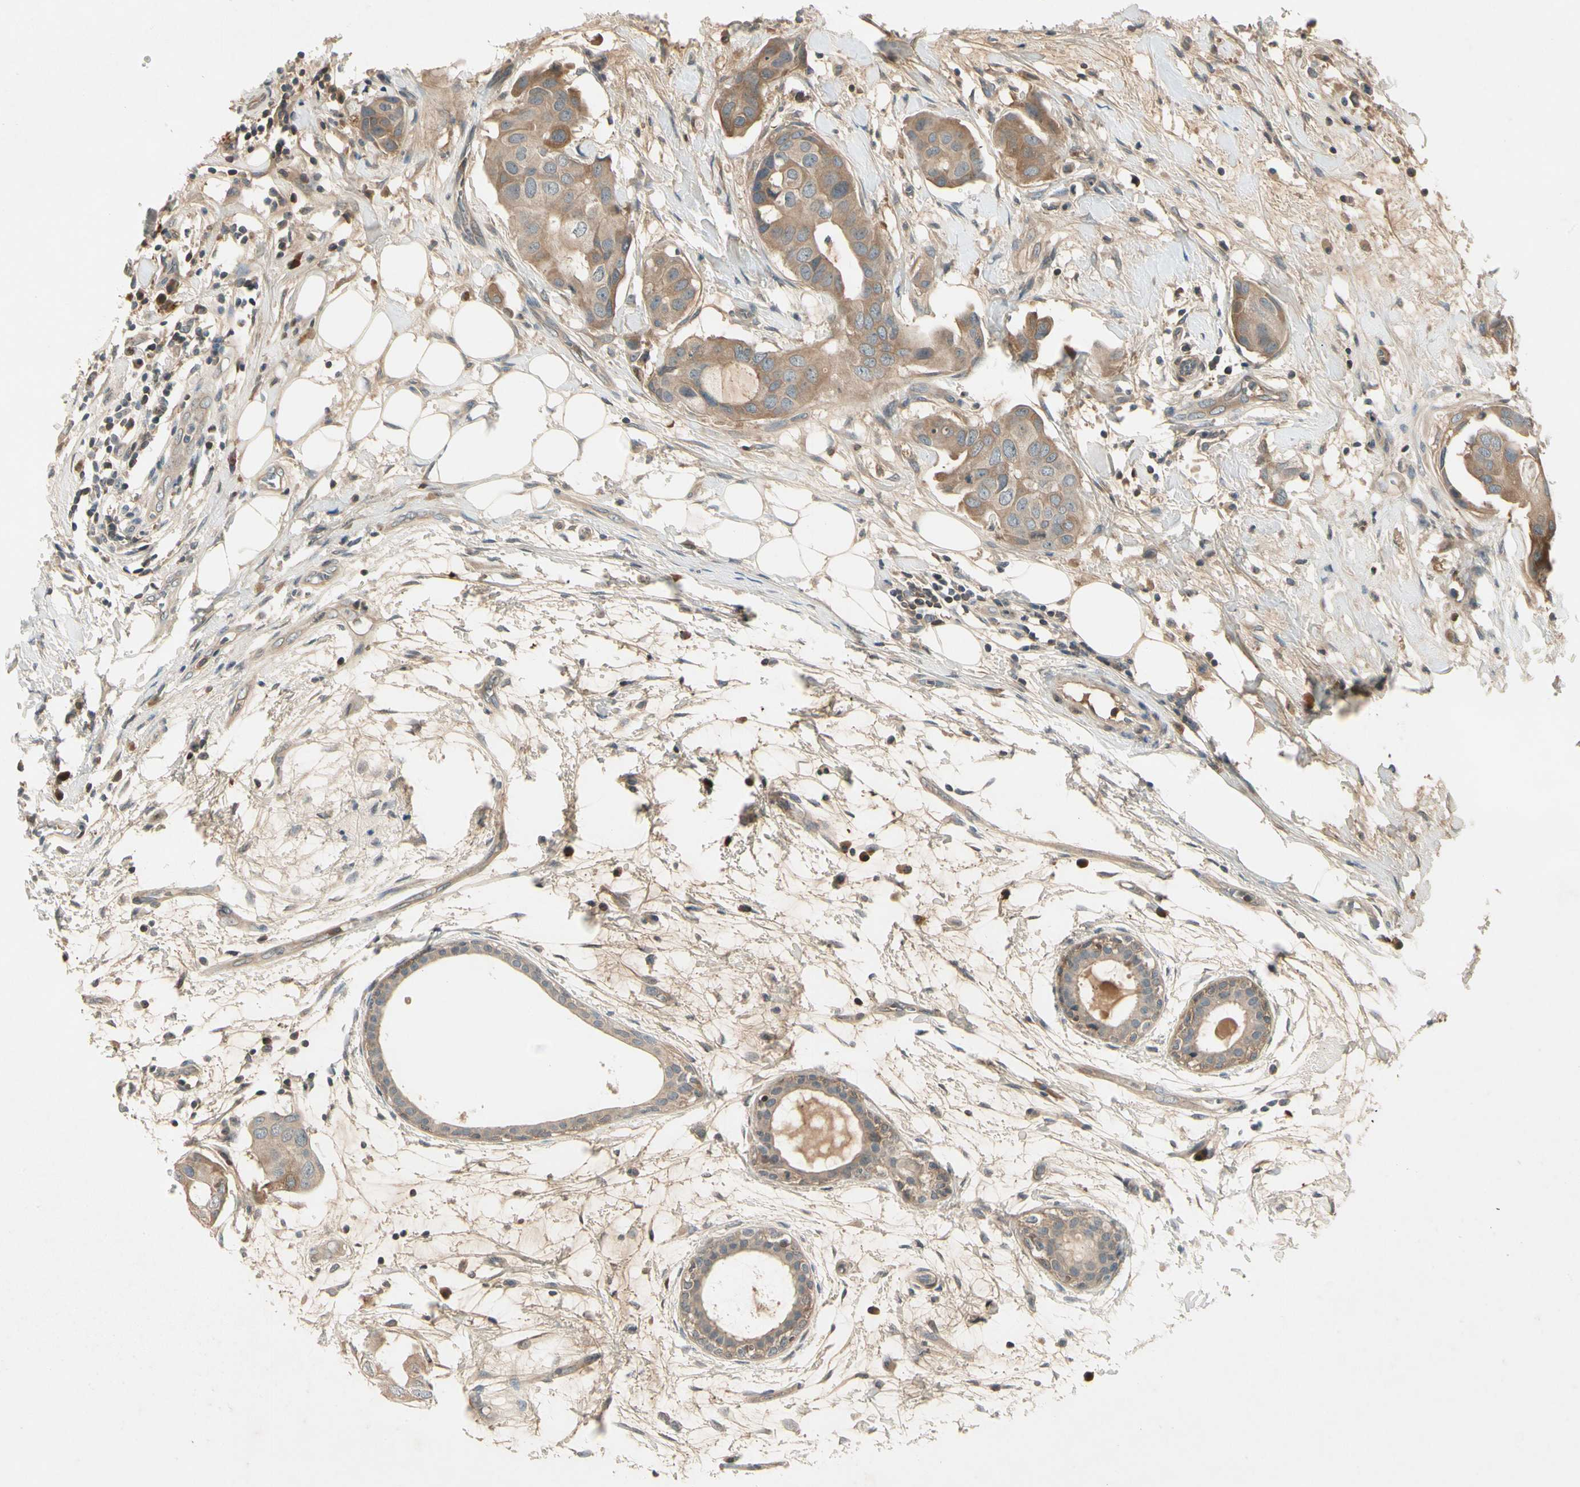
{"staining": {"intensity": "moderate", "quantity": ">75%", "location": "cytoplasmic/membranous"}, "tissue": "breast cancer", "cell_type": "Tumor cells", "image_type": "cancer", "snomed": [{"axis": "morphology", "description": "Duct carcinoma"}, {"axis": "topography", "description": "Breast"}], "caption": "A brown stain highlights moderate cytoplasmic/membranous expression of a protein in human intraductal carcinoma (breast) tumor cells.", "gene": "CCL4", "patient": {"sex": "female", "age": 40}}